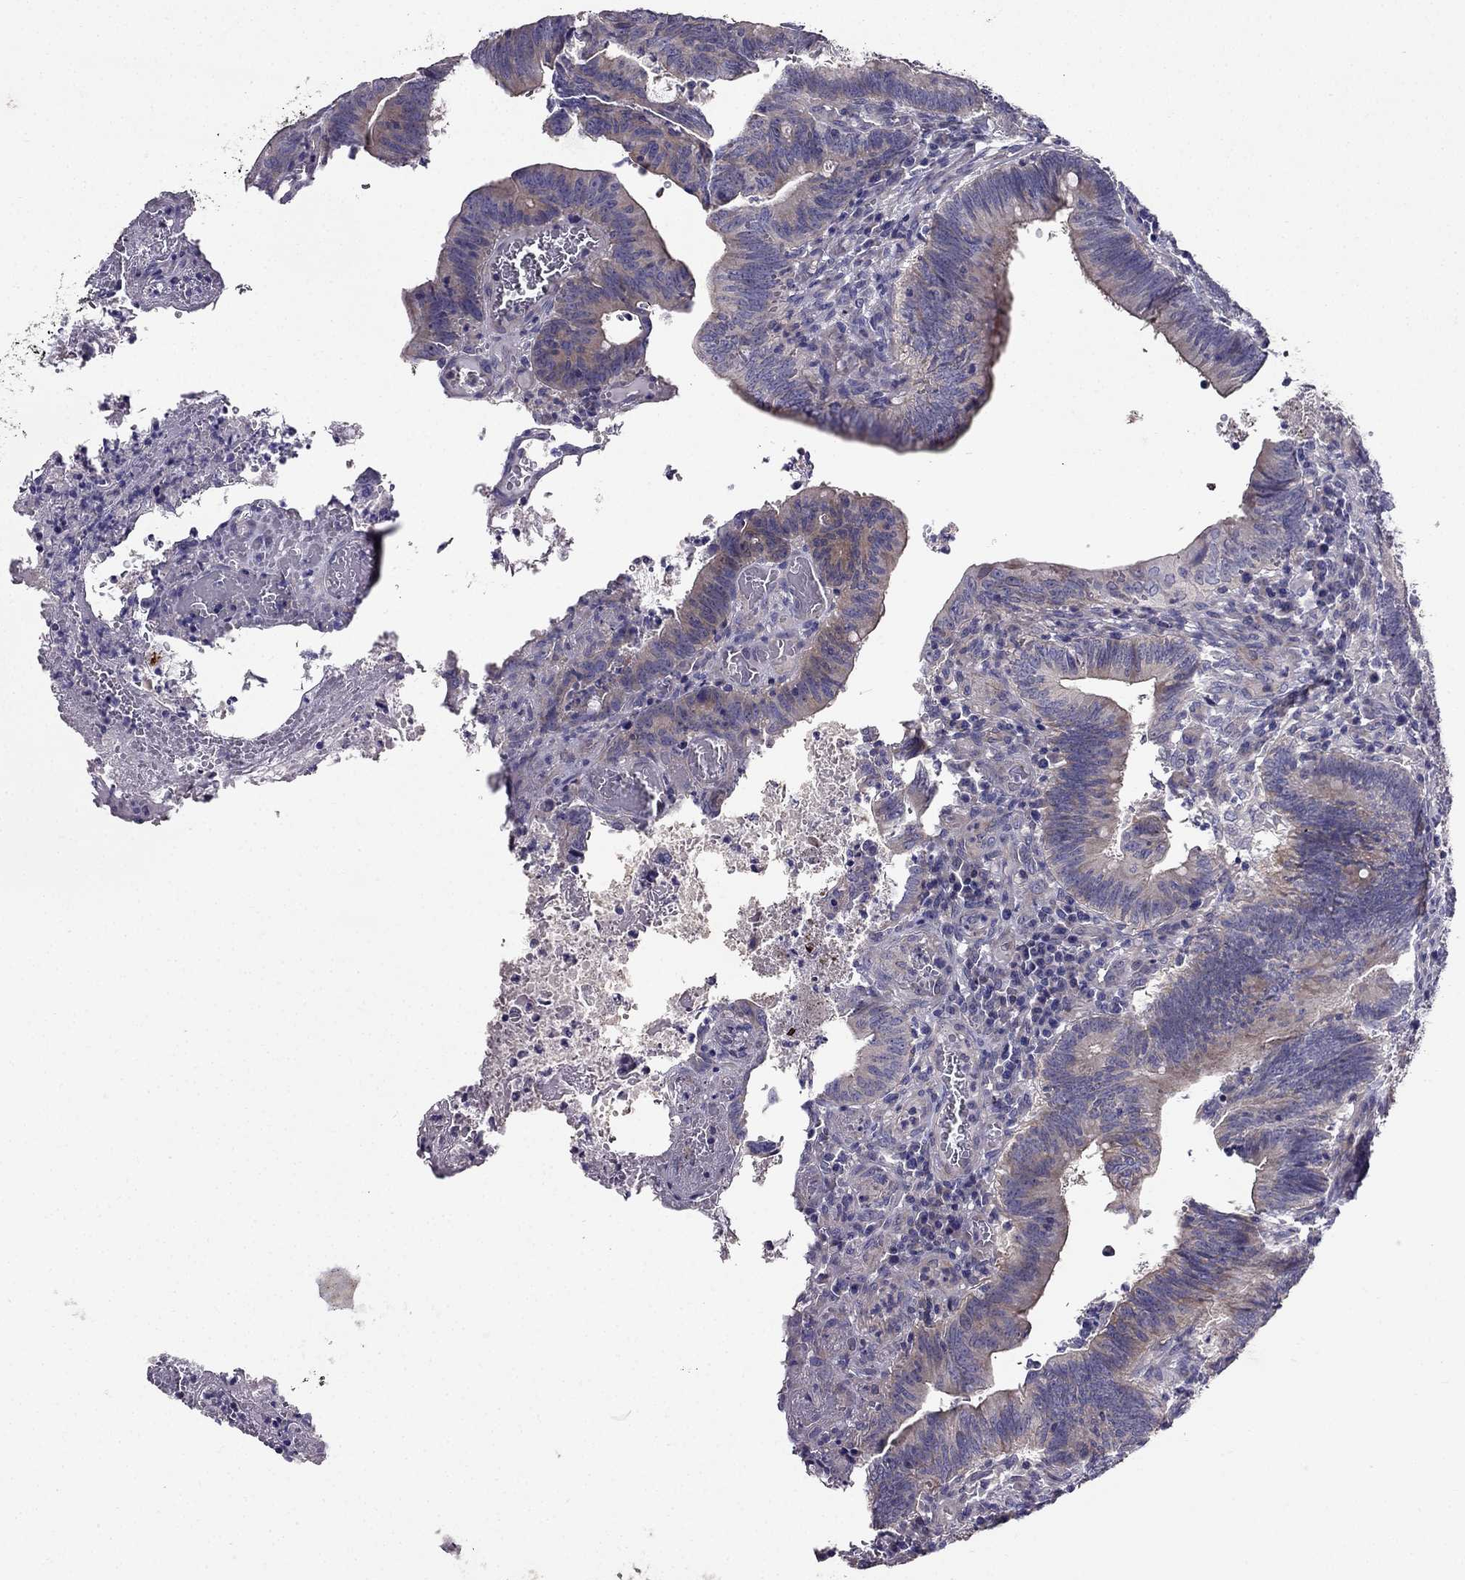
{"staining": {"intensity": "moderate", "quantity": "<25%", "location": "cytoplasmic/membranous"}, "tissue": "colorectal cancer", "cell_type": "Tumor cells", "image_type": "cancer", "snomed": [{"axis": "morphology", "description": "Adenocarcinoma, NOS"}, {"axis": "topography", "description": "Colon"}], "caption": "Colorectal cancer (adenocarcinoma) stained with immunohistochemistry (IHC) reveals moderate cytoplasmic/membranous expression in approximately <25% of tumor cells. (brown staining indicates protein expression, while blue staining denotes nuclei).", "gene": "AS3MT", "patient": {"sex": "female", "age": 70}}